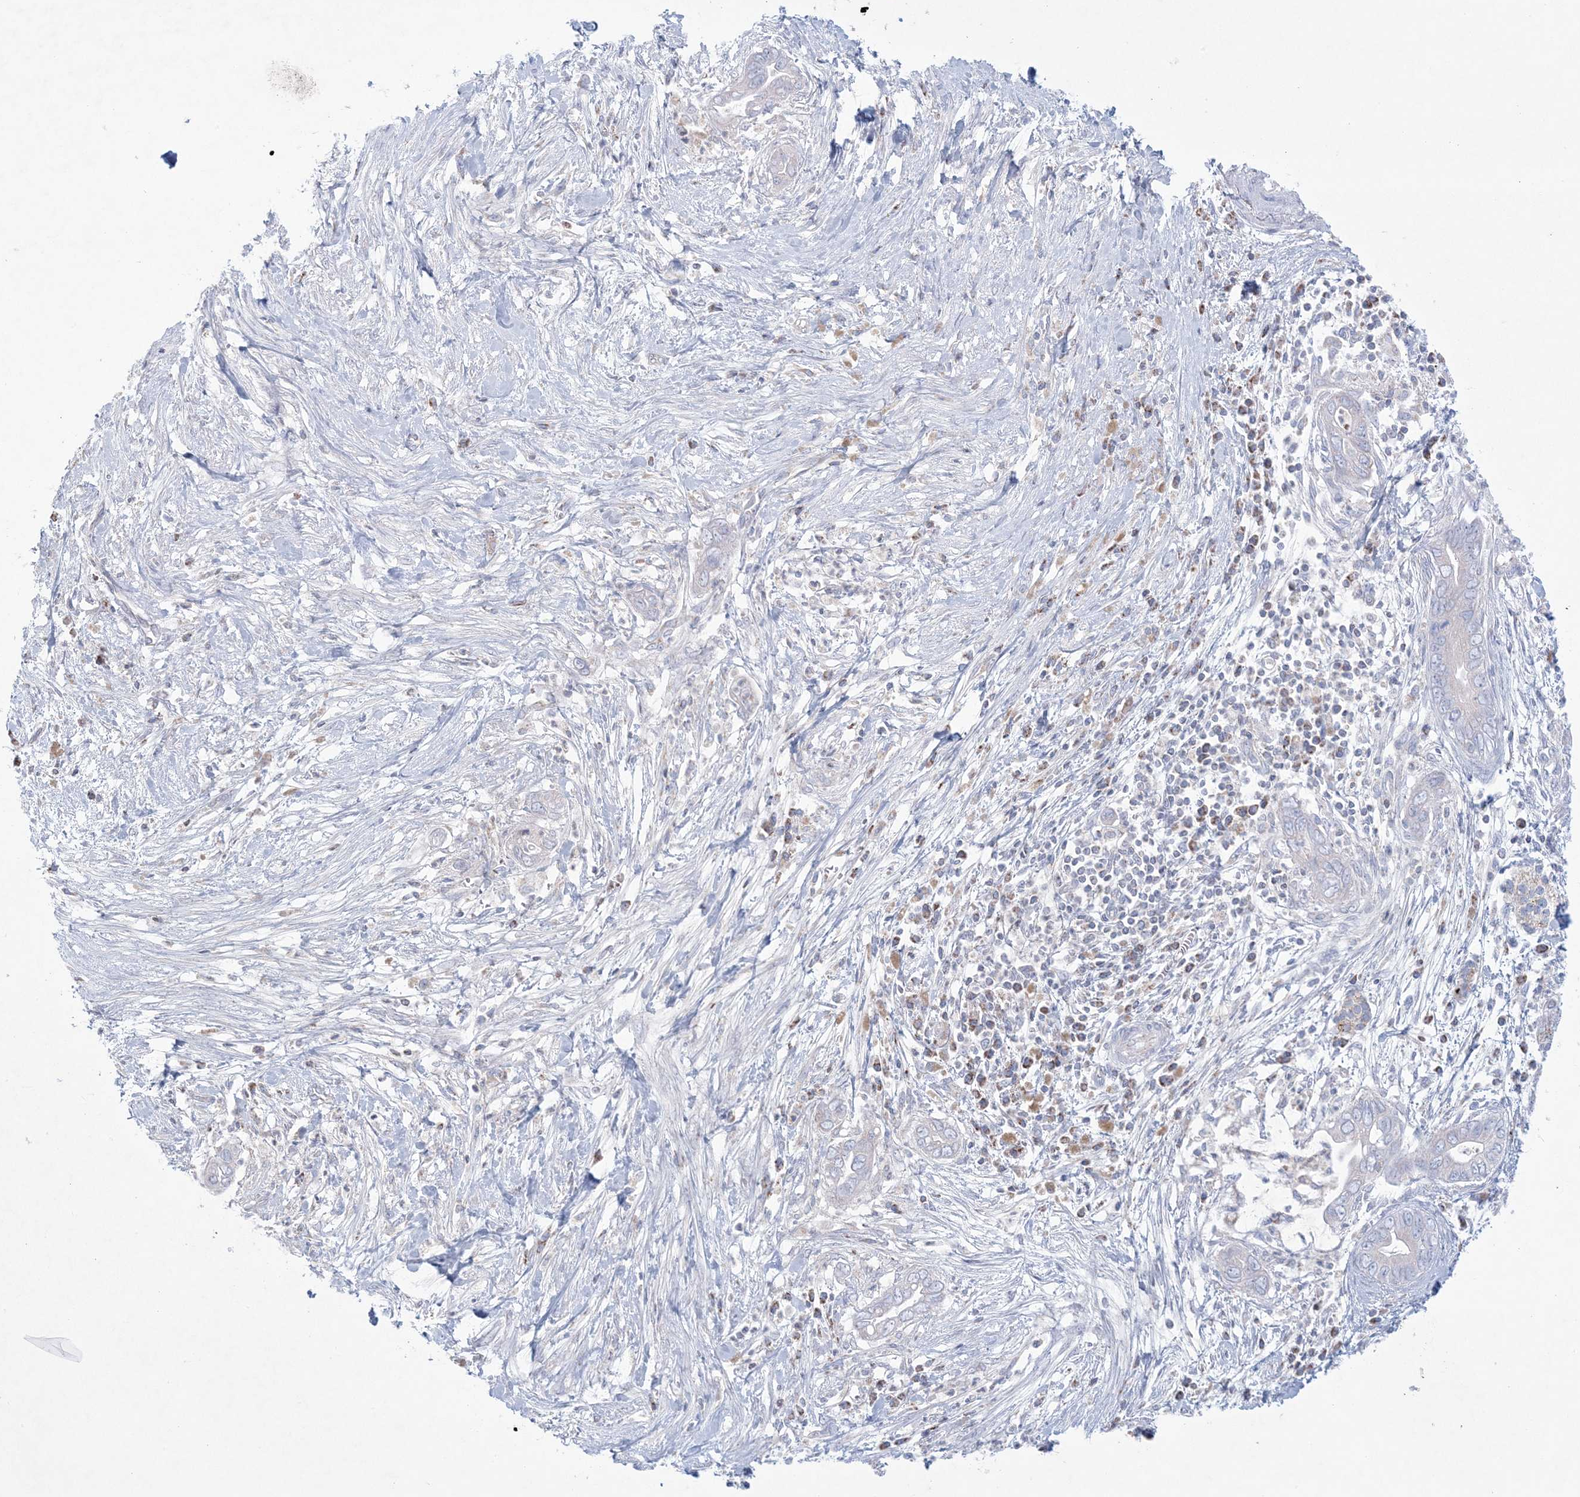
{"staining": {"intensity": "negative", "quantity": "none", "location": "none"}, "tissue": "pancreatic cancer", "cell_type": "Tumor cells", "image_type": "cancer", "snomed": [{"axis": "morphology", "description": "Adenocarcinoma, NOS"}, {"axis": "topography", "description": "Pancreas"}], "caption": "Immunohistochemical staining of pancreatic cancer displays no significant staining in tumor cells.", "gene": "KCTD6", "patient": {"sex": "male", "age": 75}}